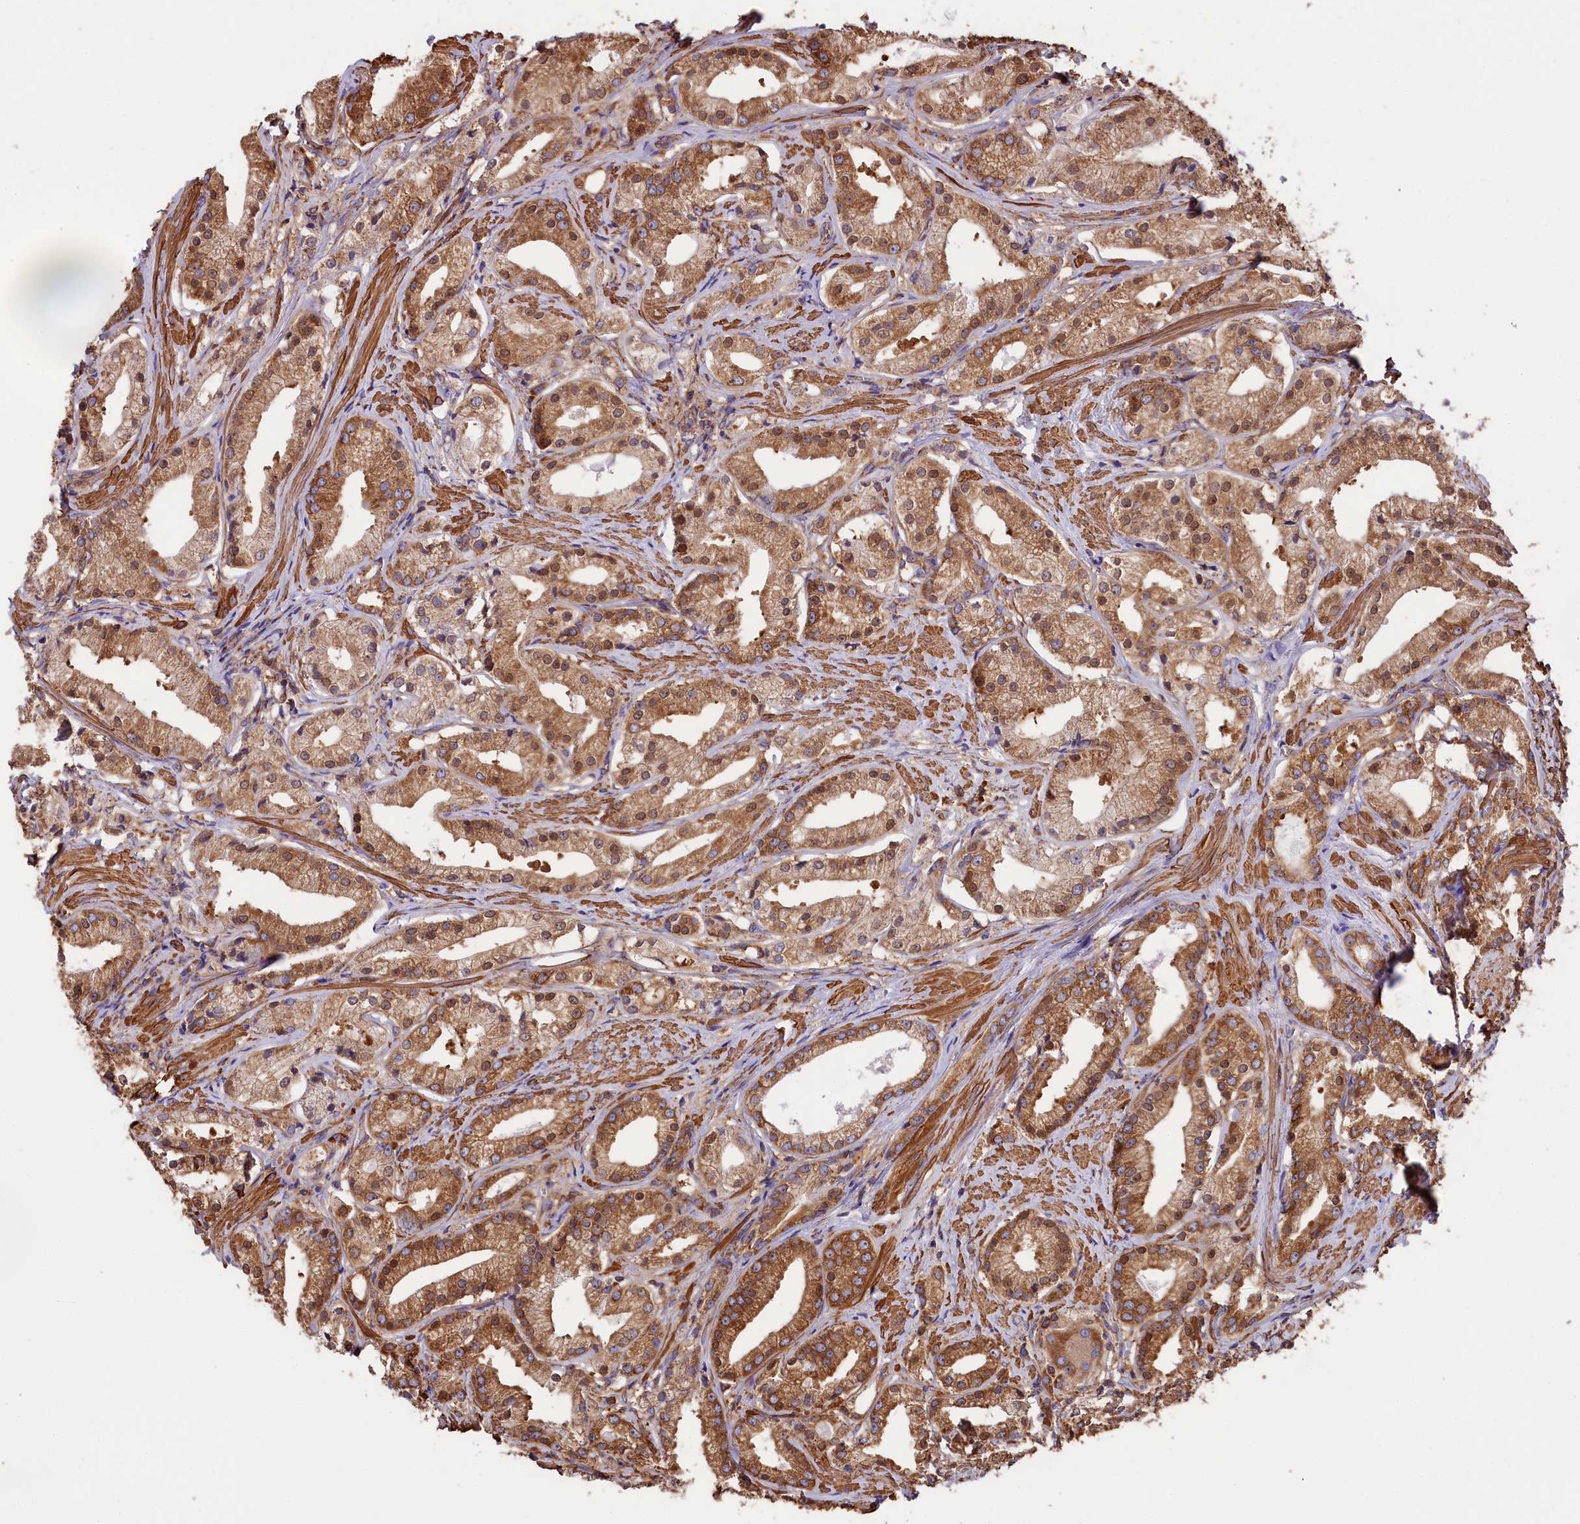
{"staining": {"intensity": "moderate", "quantity": ">75%", "location": "cytoplasmic/membranous,nuclear"}, "tissue": "prostate cancer", "cell_type": "Tumor cells", "image_type": "cancer", "snomed": [{"axis": "morphology", "description": "Adenocarcinoma, Low grade"}, {"axis": "topography", "description": "Prostate"}], "caption": "Immunohistochemistry of human prostate cancer (low-grade adenocarcinoma) displays medium levels of moderate cytoplasmic/membranous and nuclear expression in approximately >75% of tumor cells. Using DAB (3,3'-diaminobenzidine) (brown) and hematoxylin (blue) stains, captured at high magnification using brightfield microscopy.", "gene": "GYS1", "patient": {"sex": "male", "age": 57}}